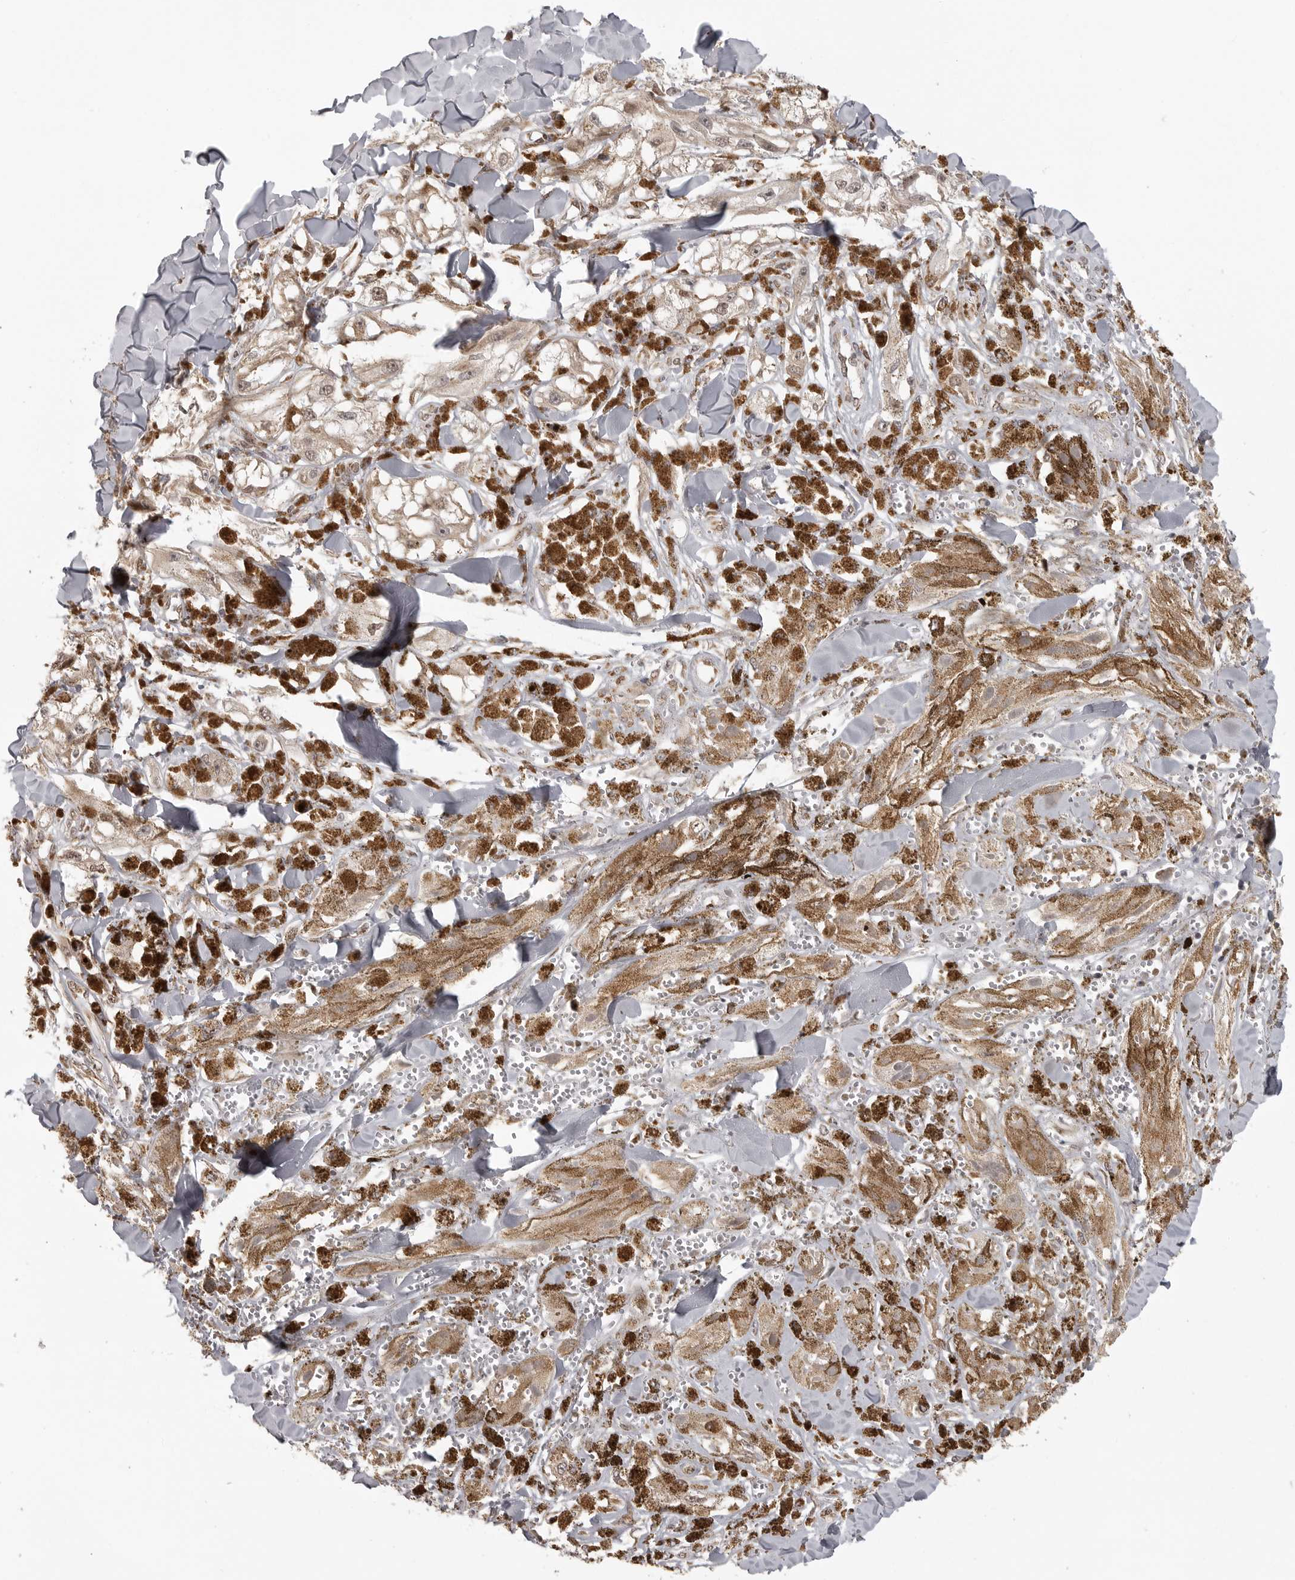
{"staining": {"intensity": "moderate", "quantity": "<25%", "location": "nuclear"}, "tissue": "melanoma", "cell_type": "Tumor cells", "image_type": "cancer", "snomed": [{"axis": "morphology", "description": "Malignant melanoma, NOS"}, {"axis": "topography", "description": "Skin"}], "caption": "Brown immunohistochemical staining in melanoma demonstrates moderate nuclear positivity in about <25% of tumor cells.", "gene": "ISG20L2", "patient": {"sex": "male", "age": 88}}